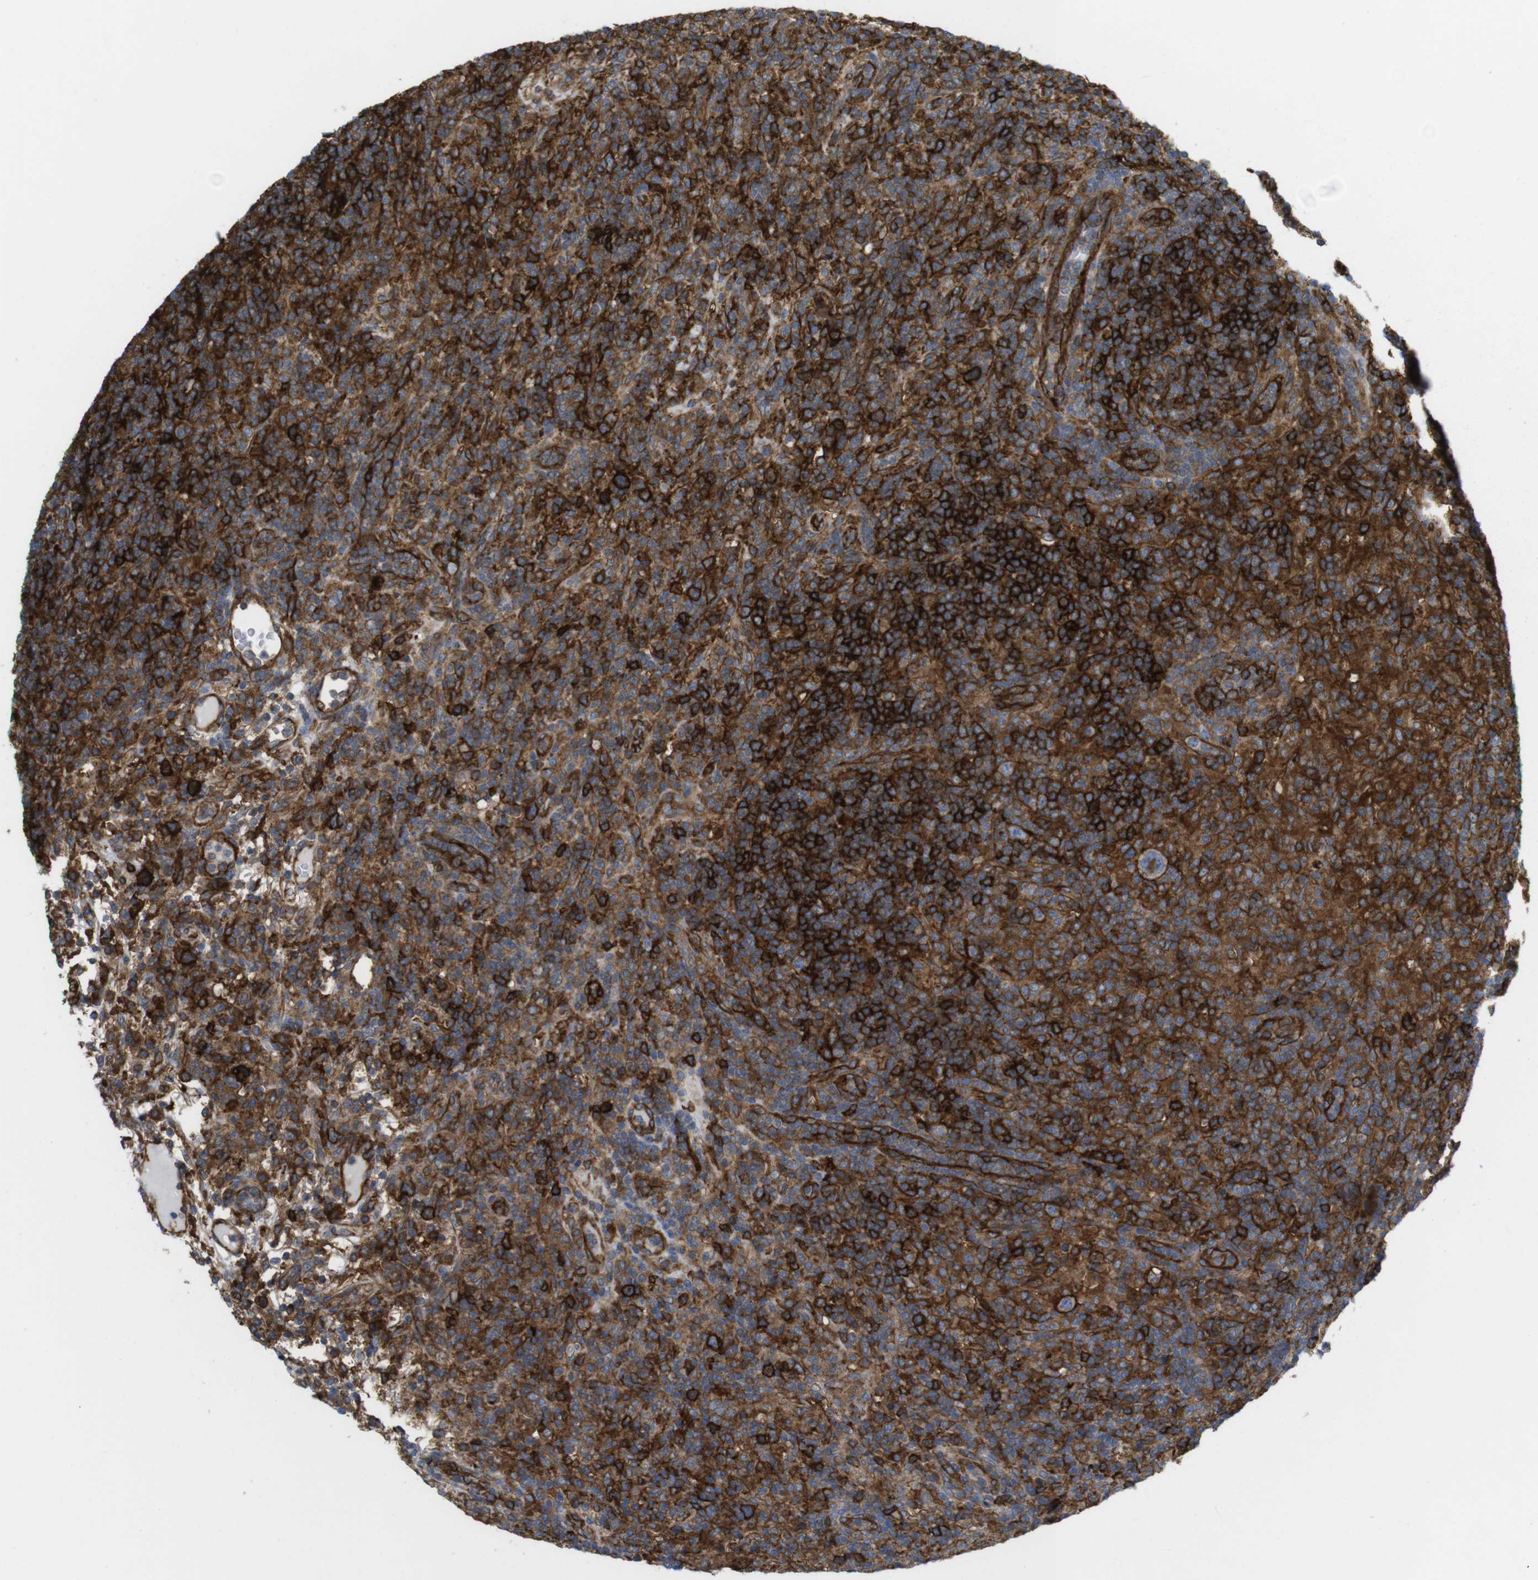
{"staining": {"intensity": "strong", "quantity": ">75%", "location": "cytoplasmic/membranous"}, "tissue": "lymphoma", "cell_type": "Tumor cells", "image_type": "cancer", "snomed": [{"axis": "morphology", "description": "Hodgkin's disease, NOS"}, {"axis": "topography", "description": "Lymph node"}], "caption": "Immunohistochemistry (IHC) of Hodgkin's disease shows high levels of strong cytoplasmic/membranous positivity in approximately >75% of tumor cells.", "gene": "CCR6", "patient": {"sex": "male", "age": 70}}